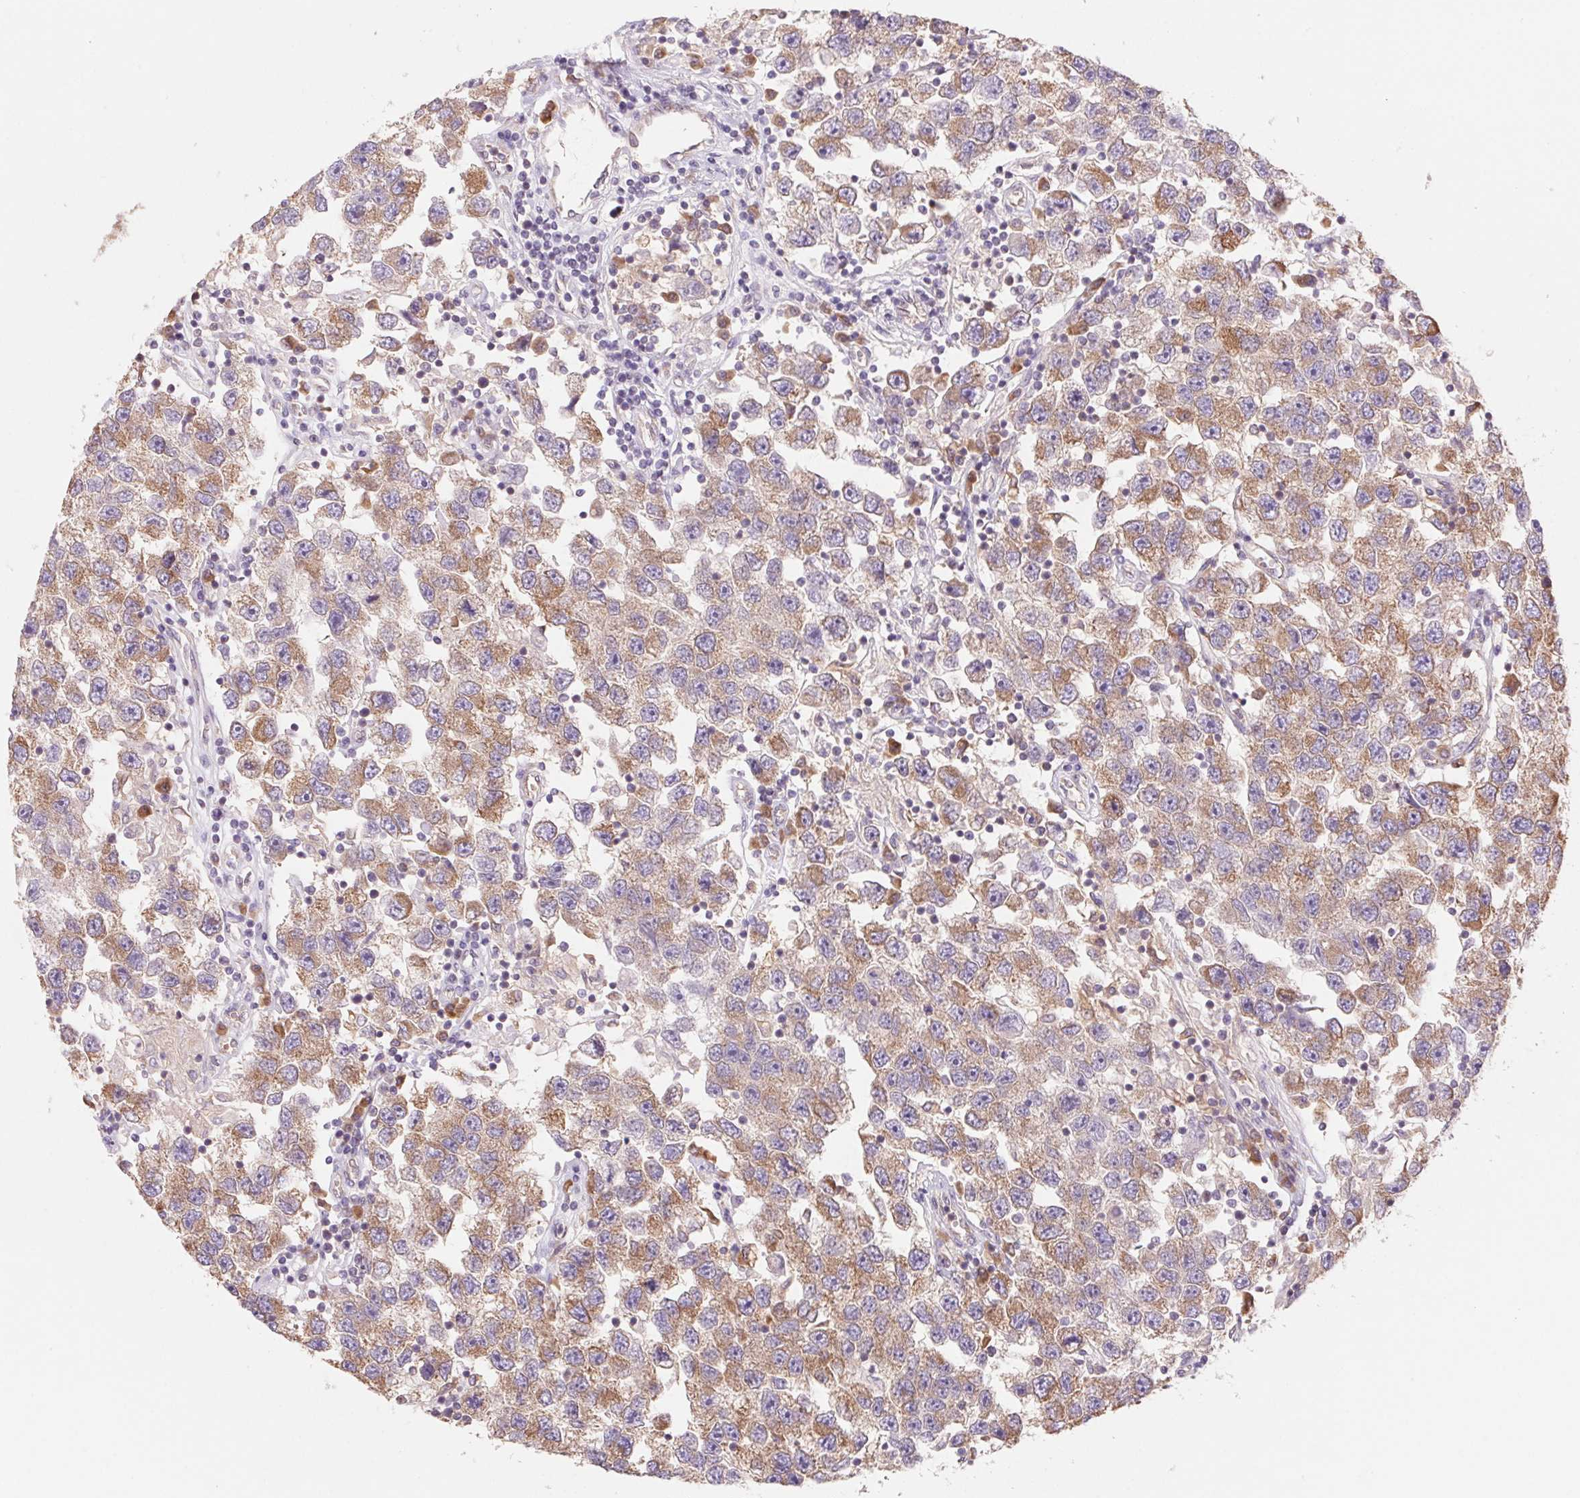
{"staining": {"intensity": "moderate", "quantity": ">75%", "location": "cytoplasmic/membranous"}, "tissue": "testis cancer", "cell_type": "Tumor cells", "image_type": "cancer", "snomed": [{"axis": "morphology", "description": "Seminoma, NOS"}, {"axis": "topography", "description": "Testis"}], "caption": "Immunohistochemistry (IHC) of testis cancer reveals medium levels of moderate cytoplasmic/membranous positivity in about >75% of tumor cells. (IHC, brightfield microscopy, high magnification).", "gene": "RAB1A", "patient": {"sex": "male", "age": 26}}